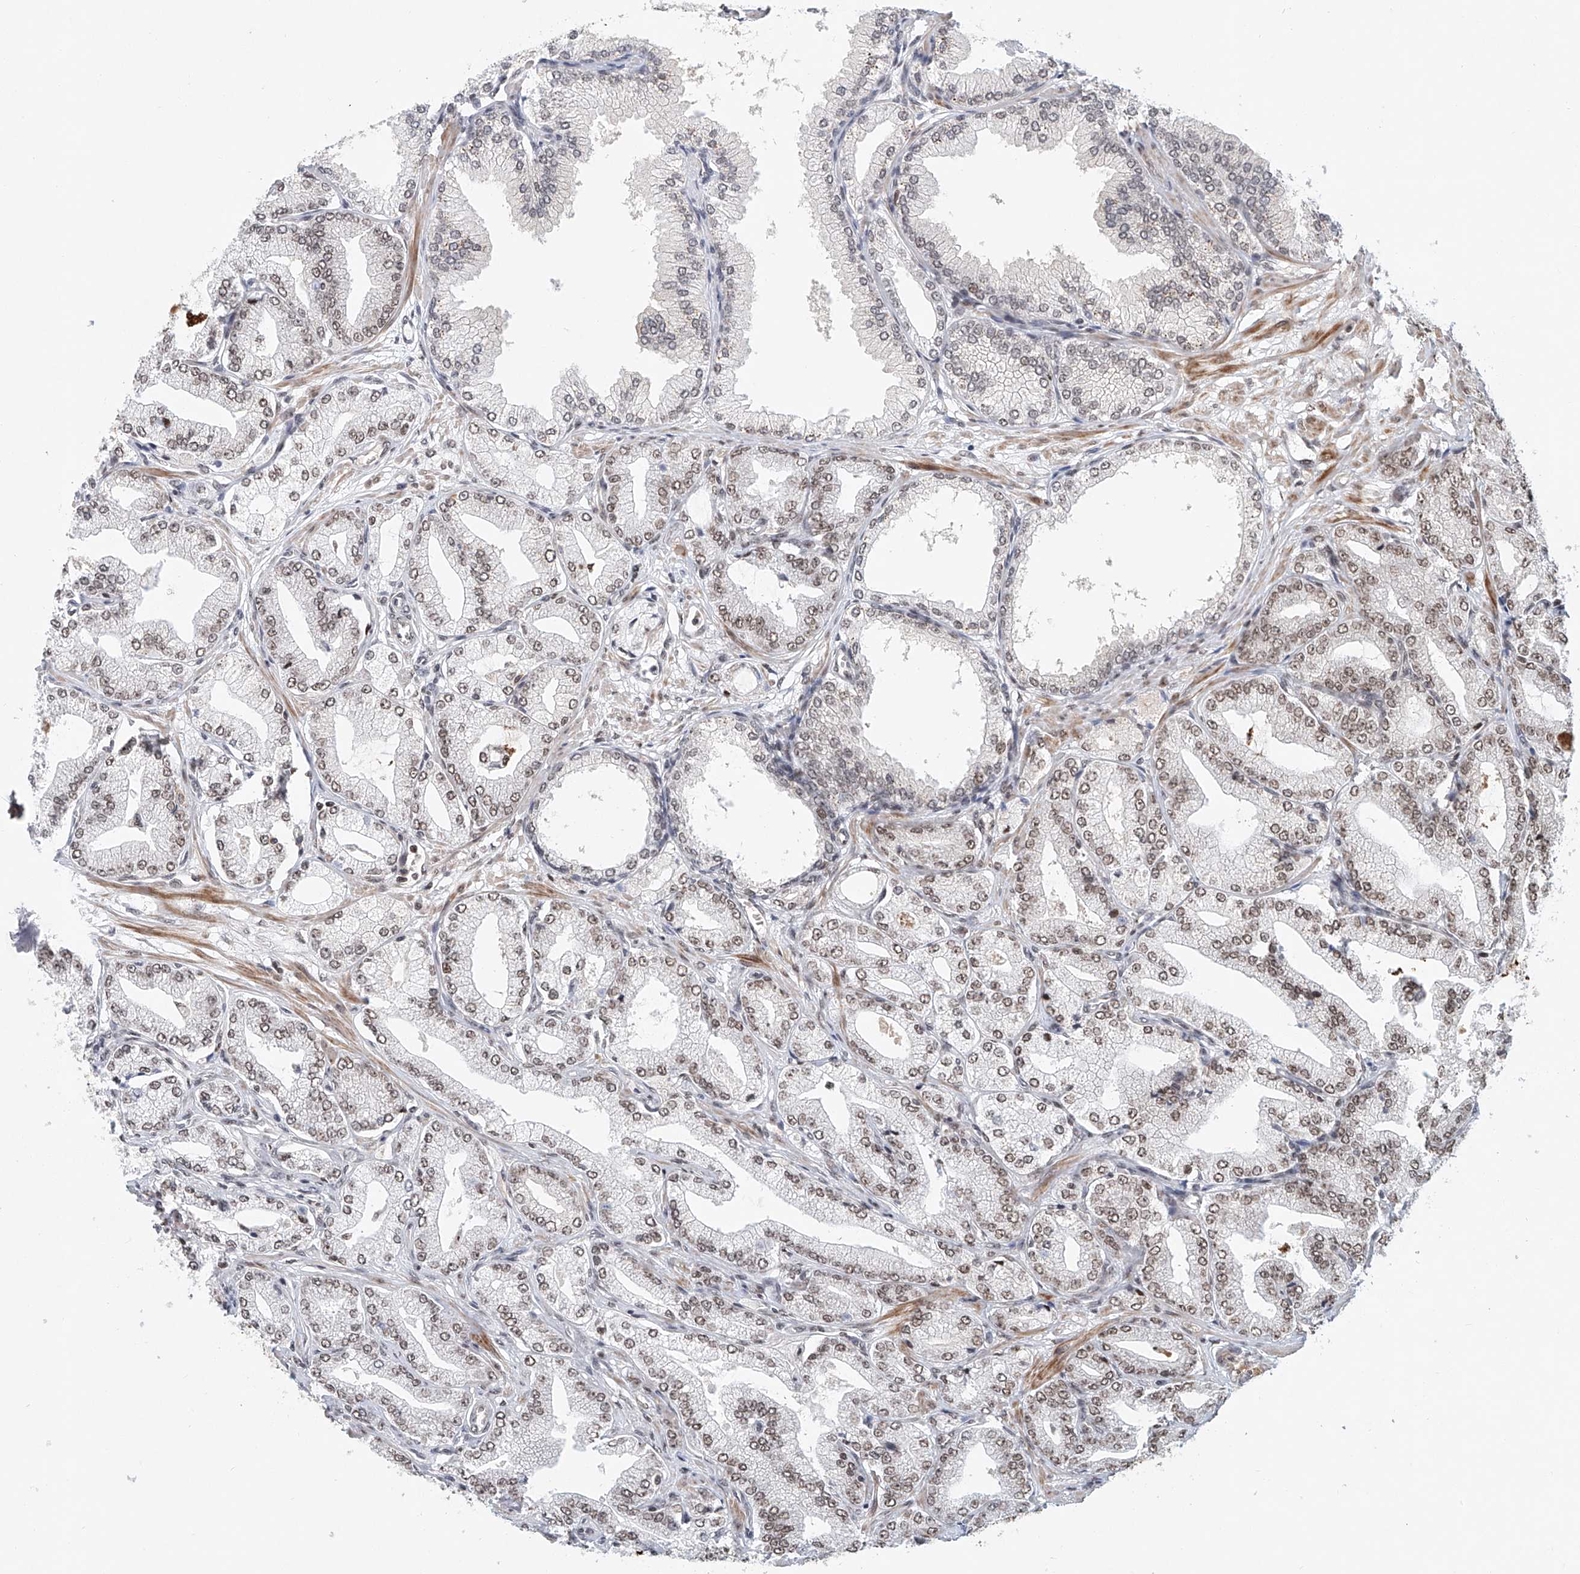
{"staining": {"intensity": "moderate", "quantity": "25%-75%", "location": "nuclear"}, "tissue": "prostate cancer", "cell_type": "Tumor cells", "image_type": "cancer", "snomed": [{"axis": "morphology", "description": "Adenocarcinoma, Low grade"}, {"axis": "topography", "description": "Prostate"}], "caption": "The histopathology image displays staining of prostate cancer (low-grade adenocarcinoma), revealing moderate nuclear protein positivity (brown color) within tumor cells.", "gene": "ZNF470", "patient": {"sex": "male", "age": 63}}